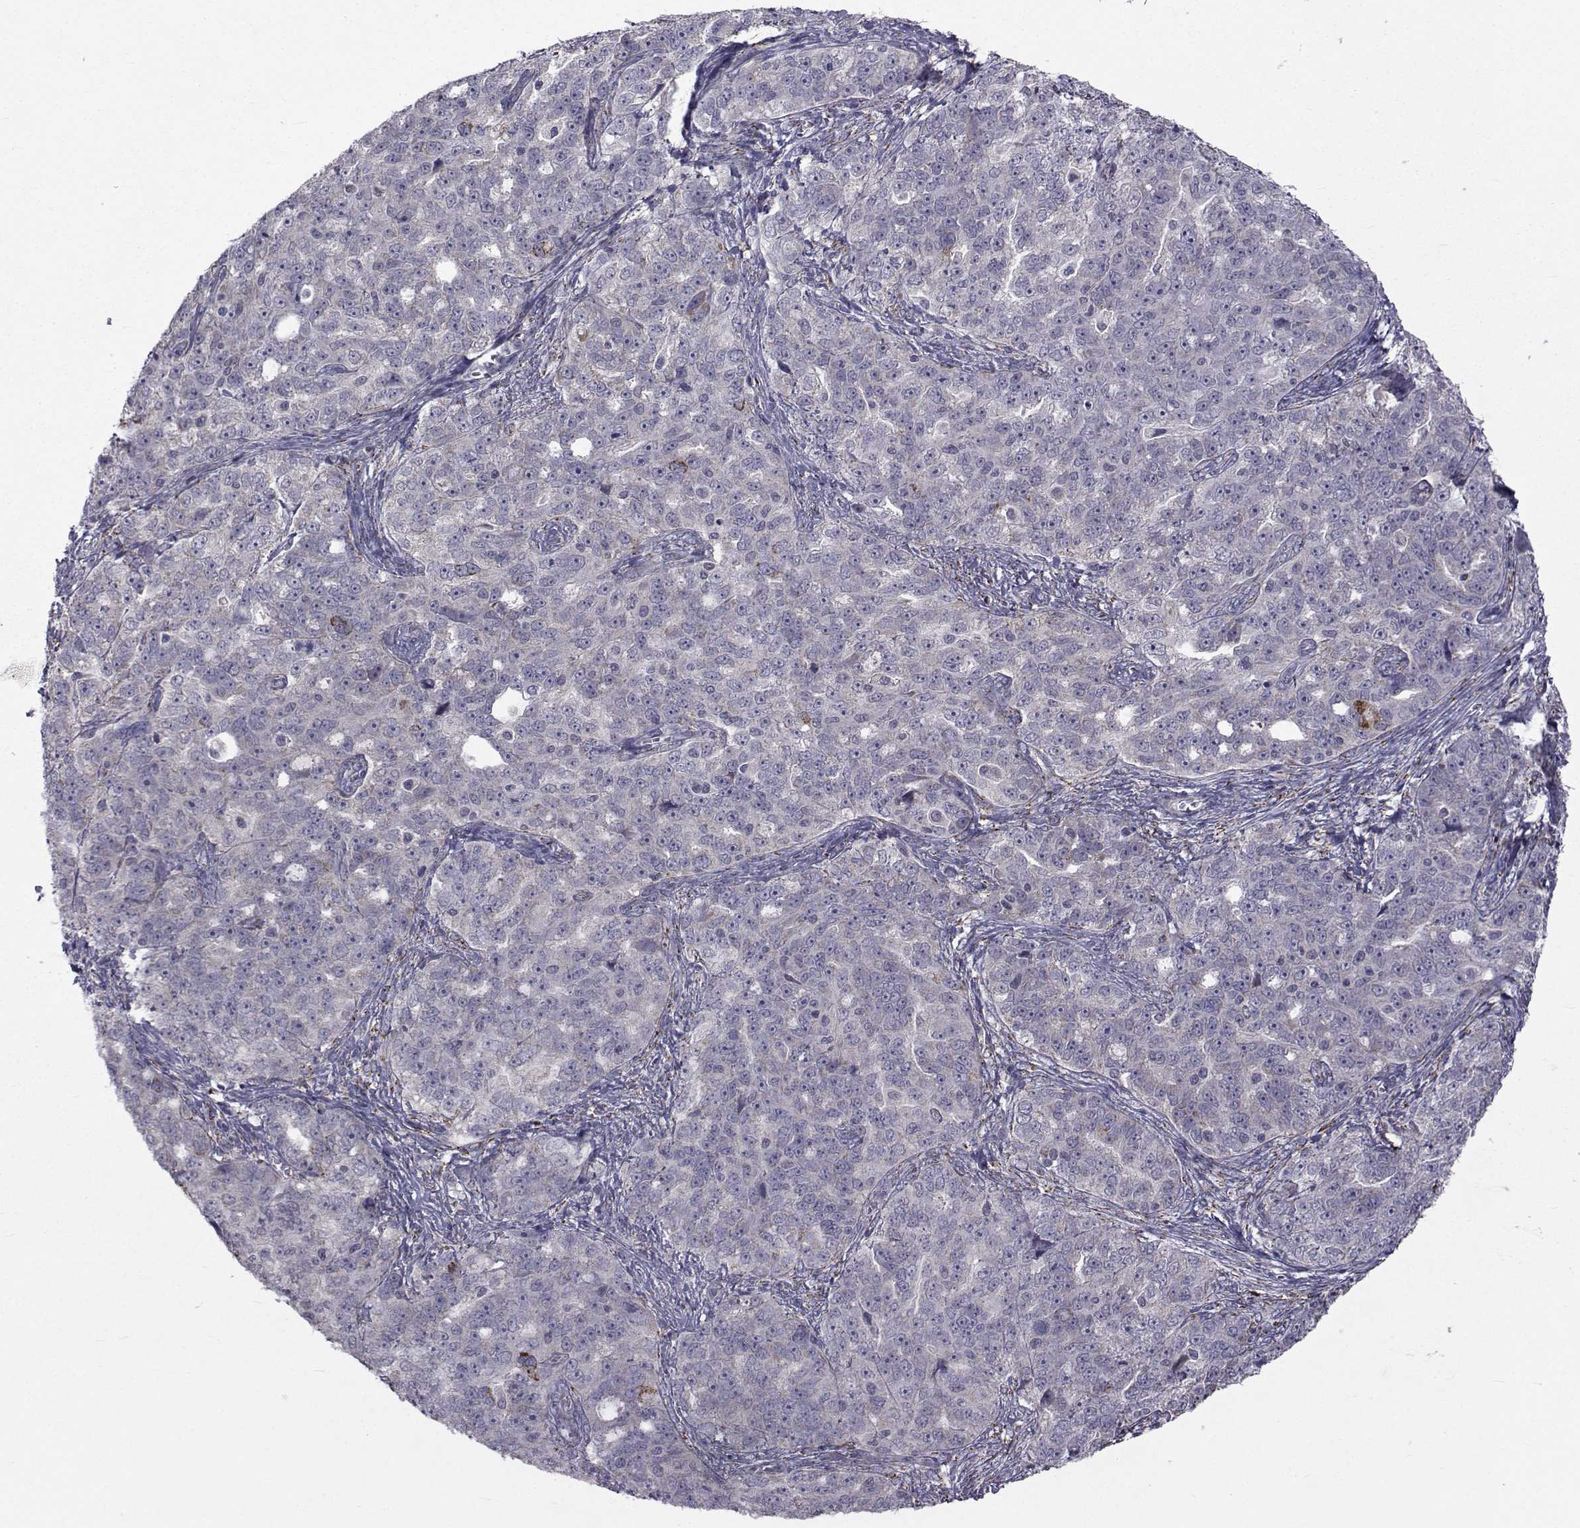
{"staining": {"intensity": "negative", "quantity": "none", "location": "none"}, "tissue": "ovarian cancer", "cell_type": "Tumor cells", "image_type": "cancer", "snomed": [{"axis": "morphology", "description": "Cystadenocarcinoma, serous, NOS"}, {"axis": "topography", "description": "Ovary"}], "caption": "Micrograph shows no significant protein staining in tumor cells of ovarian cancer.", "gene": "FDXR", "patient": {"sex": "female", "age": 51}}